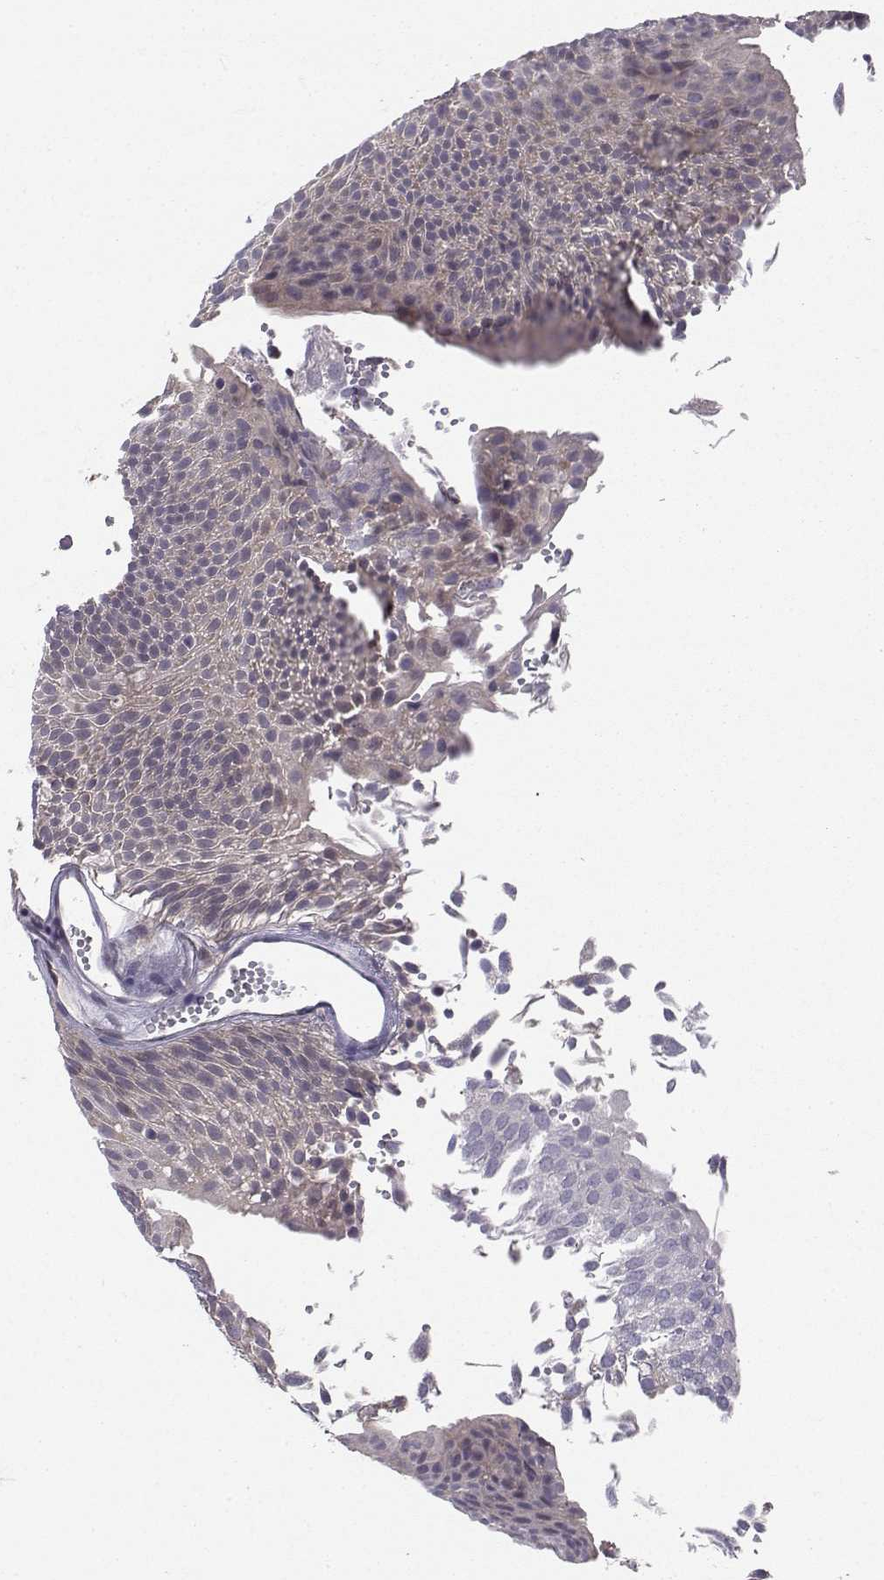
{"staining": {"intensity": "negative", "quantity": "none", "location": "none"}, "tissue": "urothelial cancer", "cell_type": "Tumor cells", "image_type": "cancer", "snomed": [{"axis": "morphology", "description": "Urothelial carcinoma, Low grade"}, {"axis": "topography", "description": "Urinary bladder"}], "caption": "Urothelial cancer was stained to show a protein in brown. There is no significant staining in tumor cells. The staining is performed using DAB brown chromogen with nuclei counter-stained in using hematoxylin.", "gene": "PEX5L", "patient": {"sex": "male", "age": 52}}